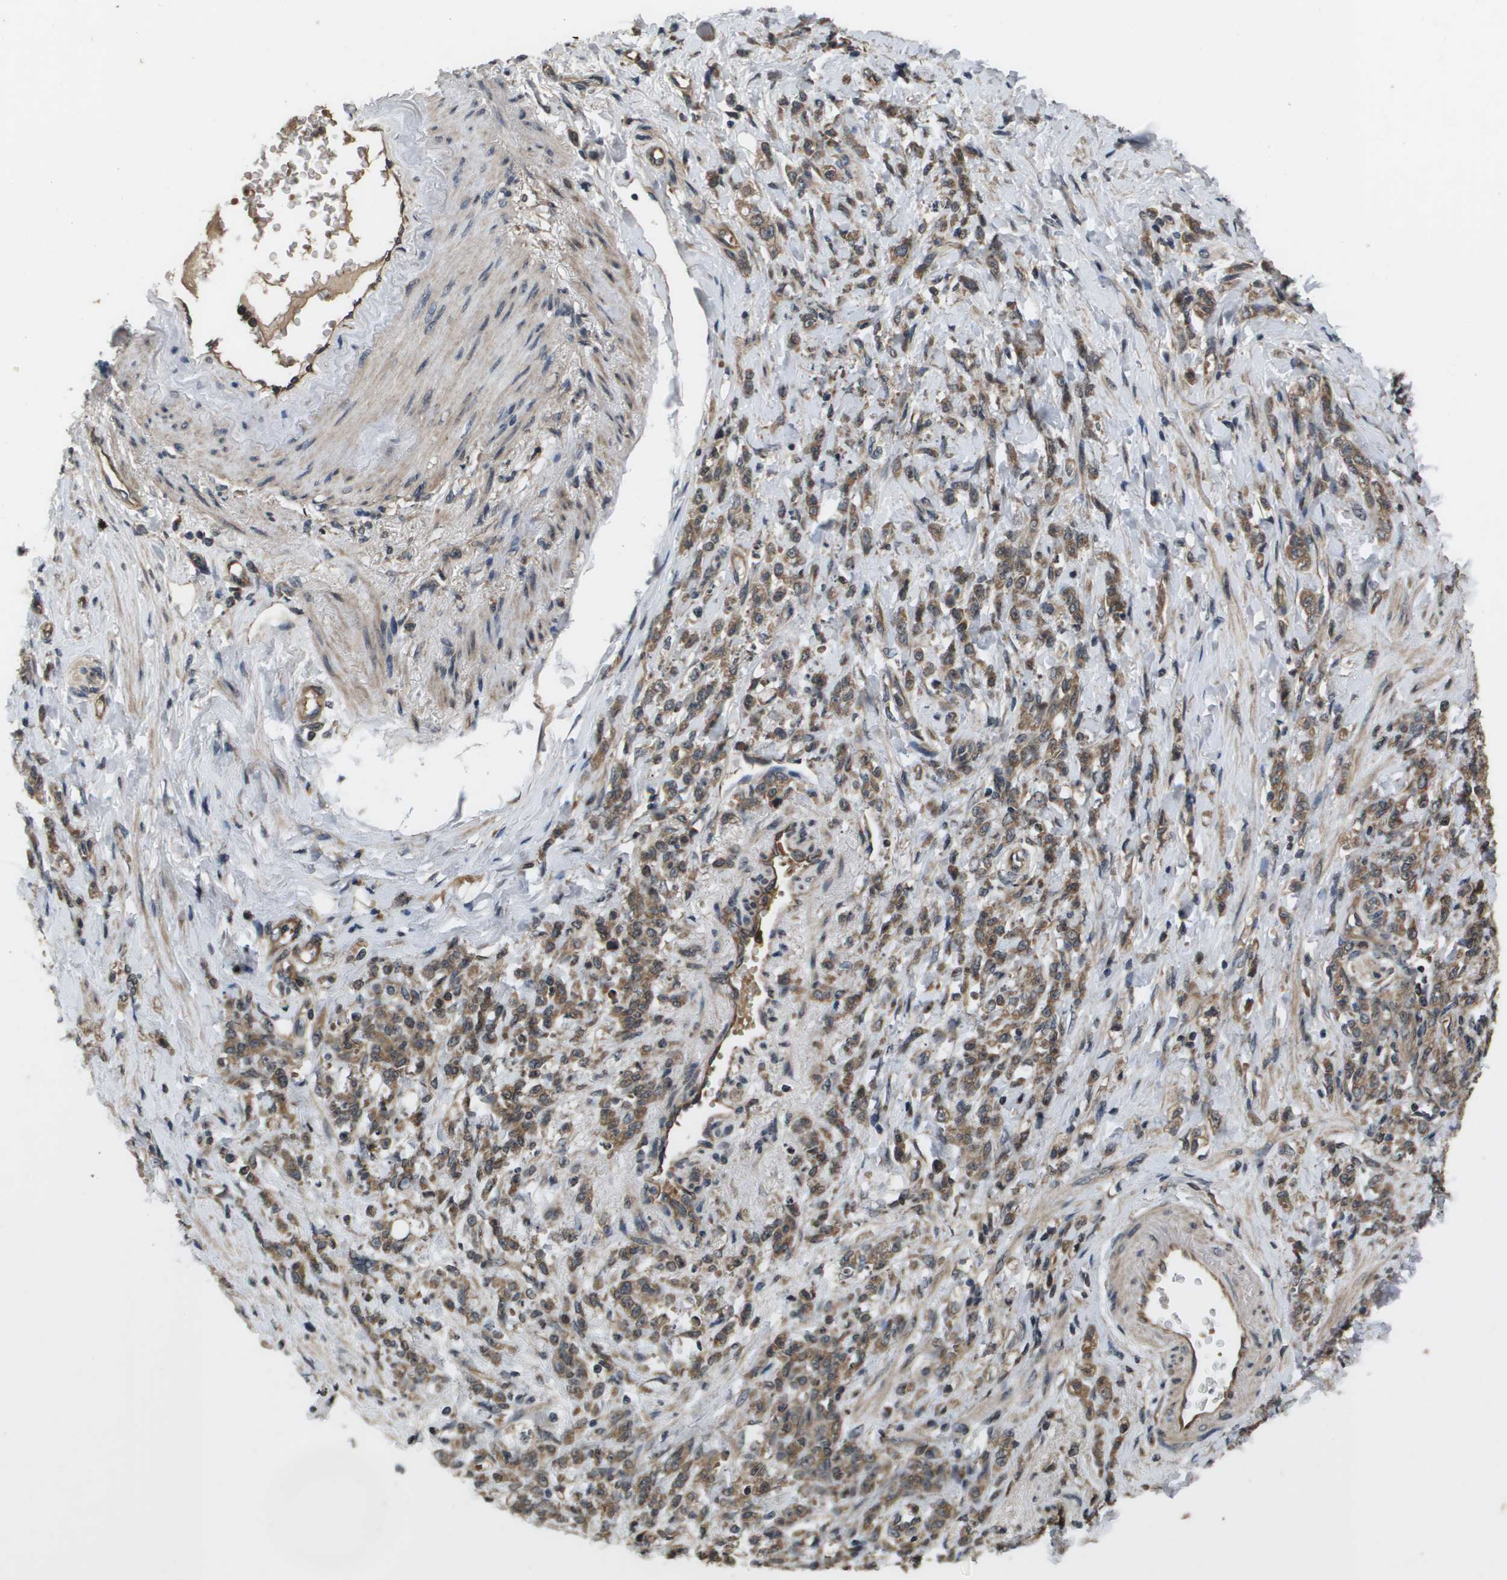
{"staining": {"intensity": "weak", "quantity": ">75%", "location": "cytoplasmic/membranous"}, "tissue": "stomach cancer", "cell_type": "Tumor cells", "image_type": "cancer", "snomed": [{"axis": "morphology", "description": "Adenocarcinoma, NOS"}, {"axis": "topography", "description": "Stomach"}], "caption": "Tumor cells show low levels of weak cytoplasmic/membranous expression in about >75% of cells in adenocarcinoma (stomach). (DAB IHC, brown staining for protein, blue staining for nuclei).", "gene": "SPTLC1", "patient": {"sex": "male", "age": 82}}